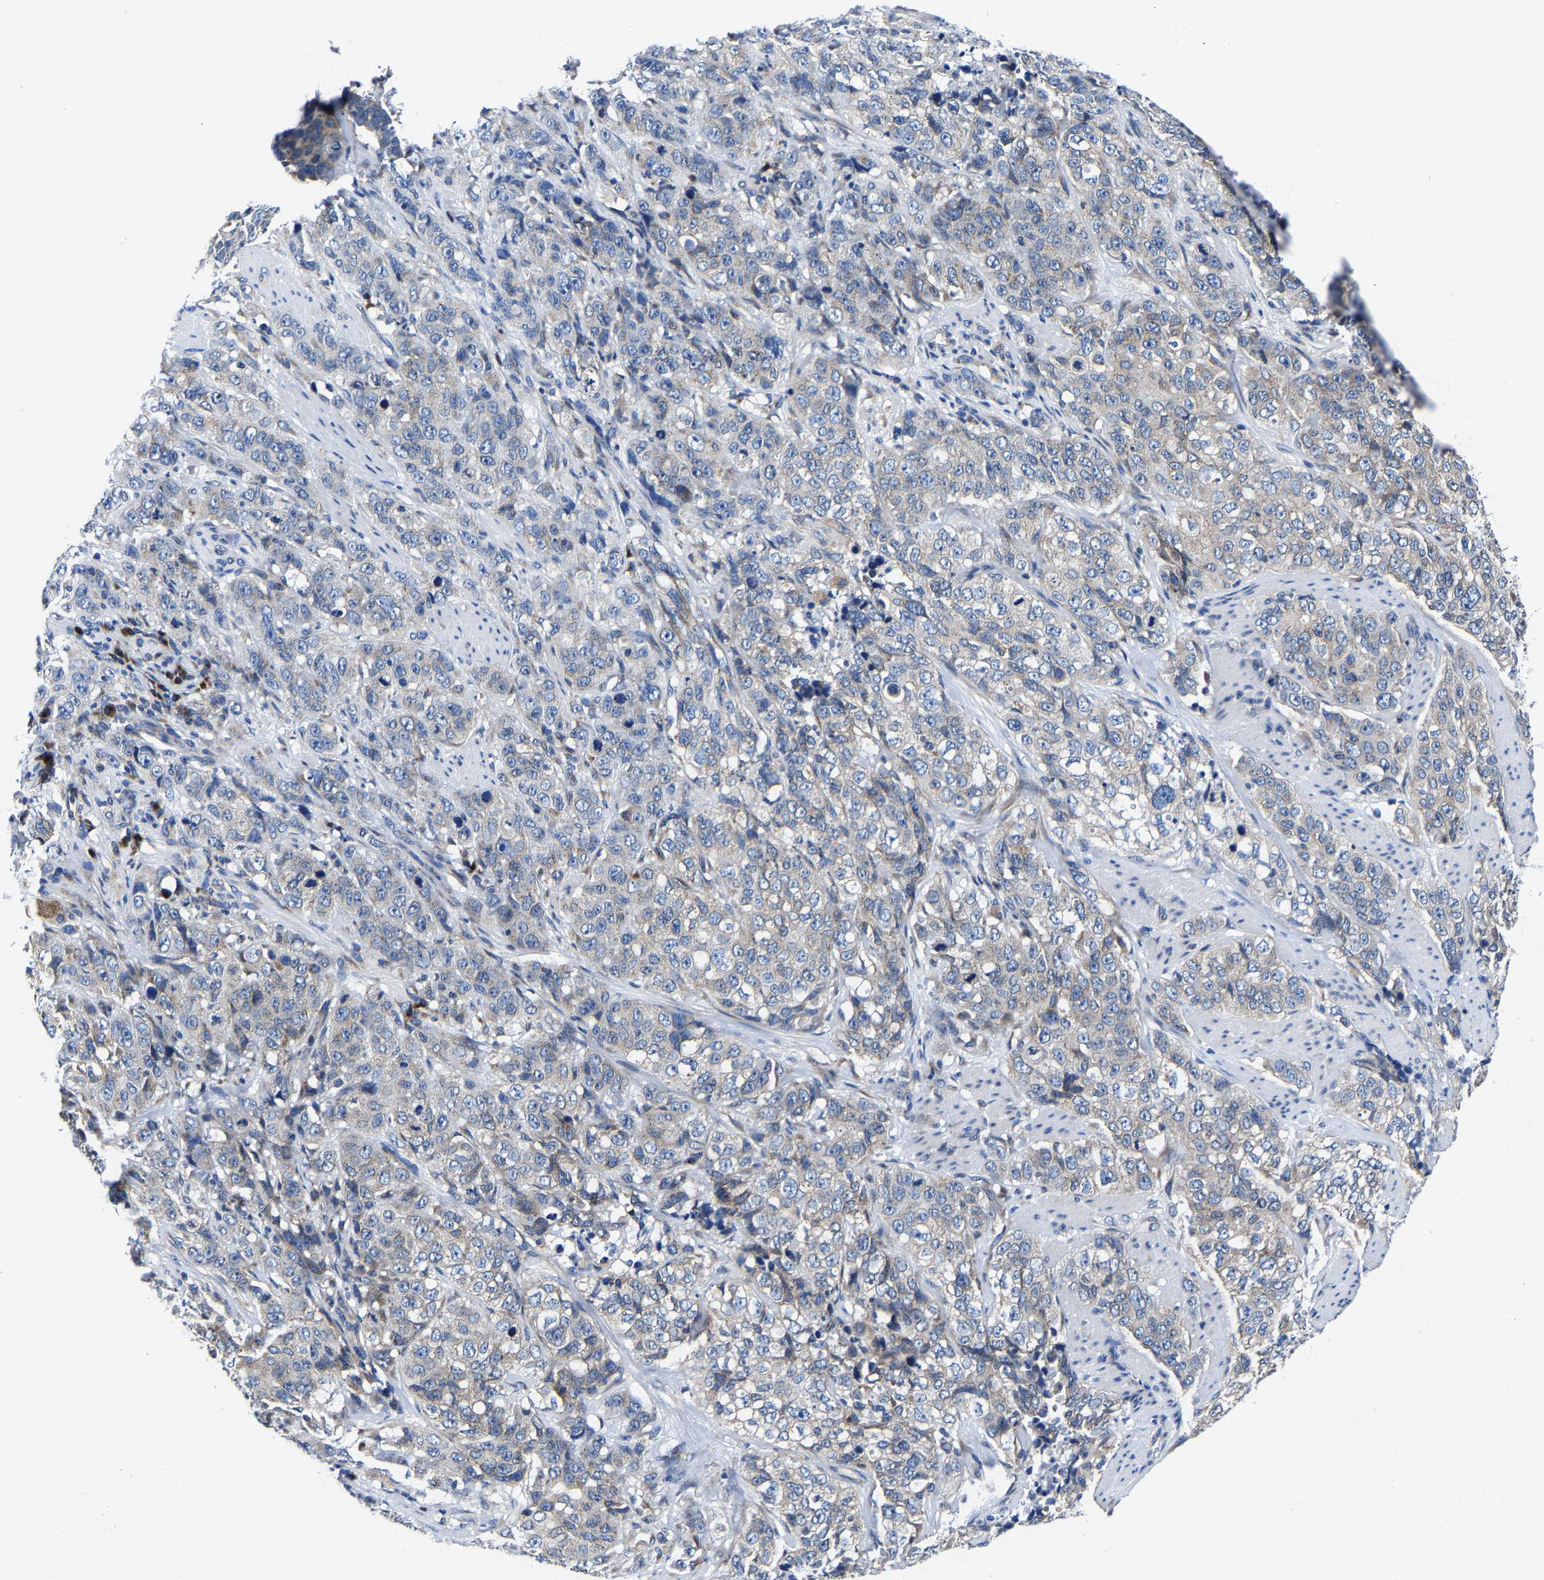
{"staining": {"intensity": "negative", "quantity": "none", "location": "none"}, "tissue": "stomach cancer", "cell_type": "Tumor cells", "image_type": "cancer", "snomed": [{"axis": "morphology", "description": "Adenocarcinoma, NOS"}, {"axis": "topography", "description": "Stomach"}], "caption": "High power microscopy micrograph of an immunohistochemistry photomicrograph of stomach cancer, revealing no significant staining in tumor cells. Nuclei are stained in blue.", "gene": "EBAG9", "patient": {"sex": "male", "age": 48}}